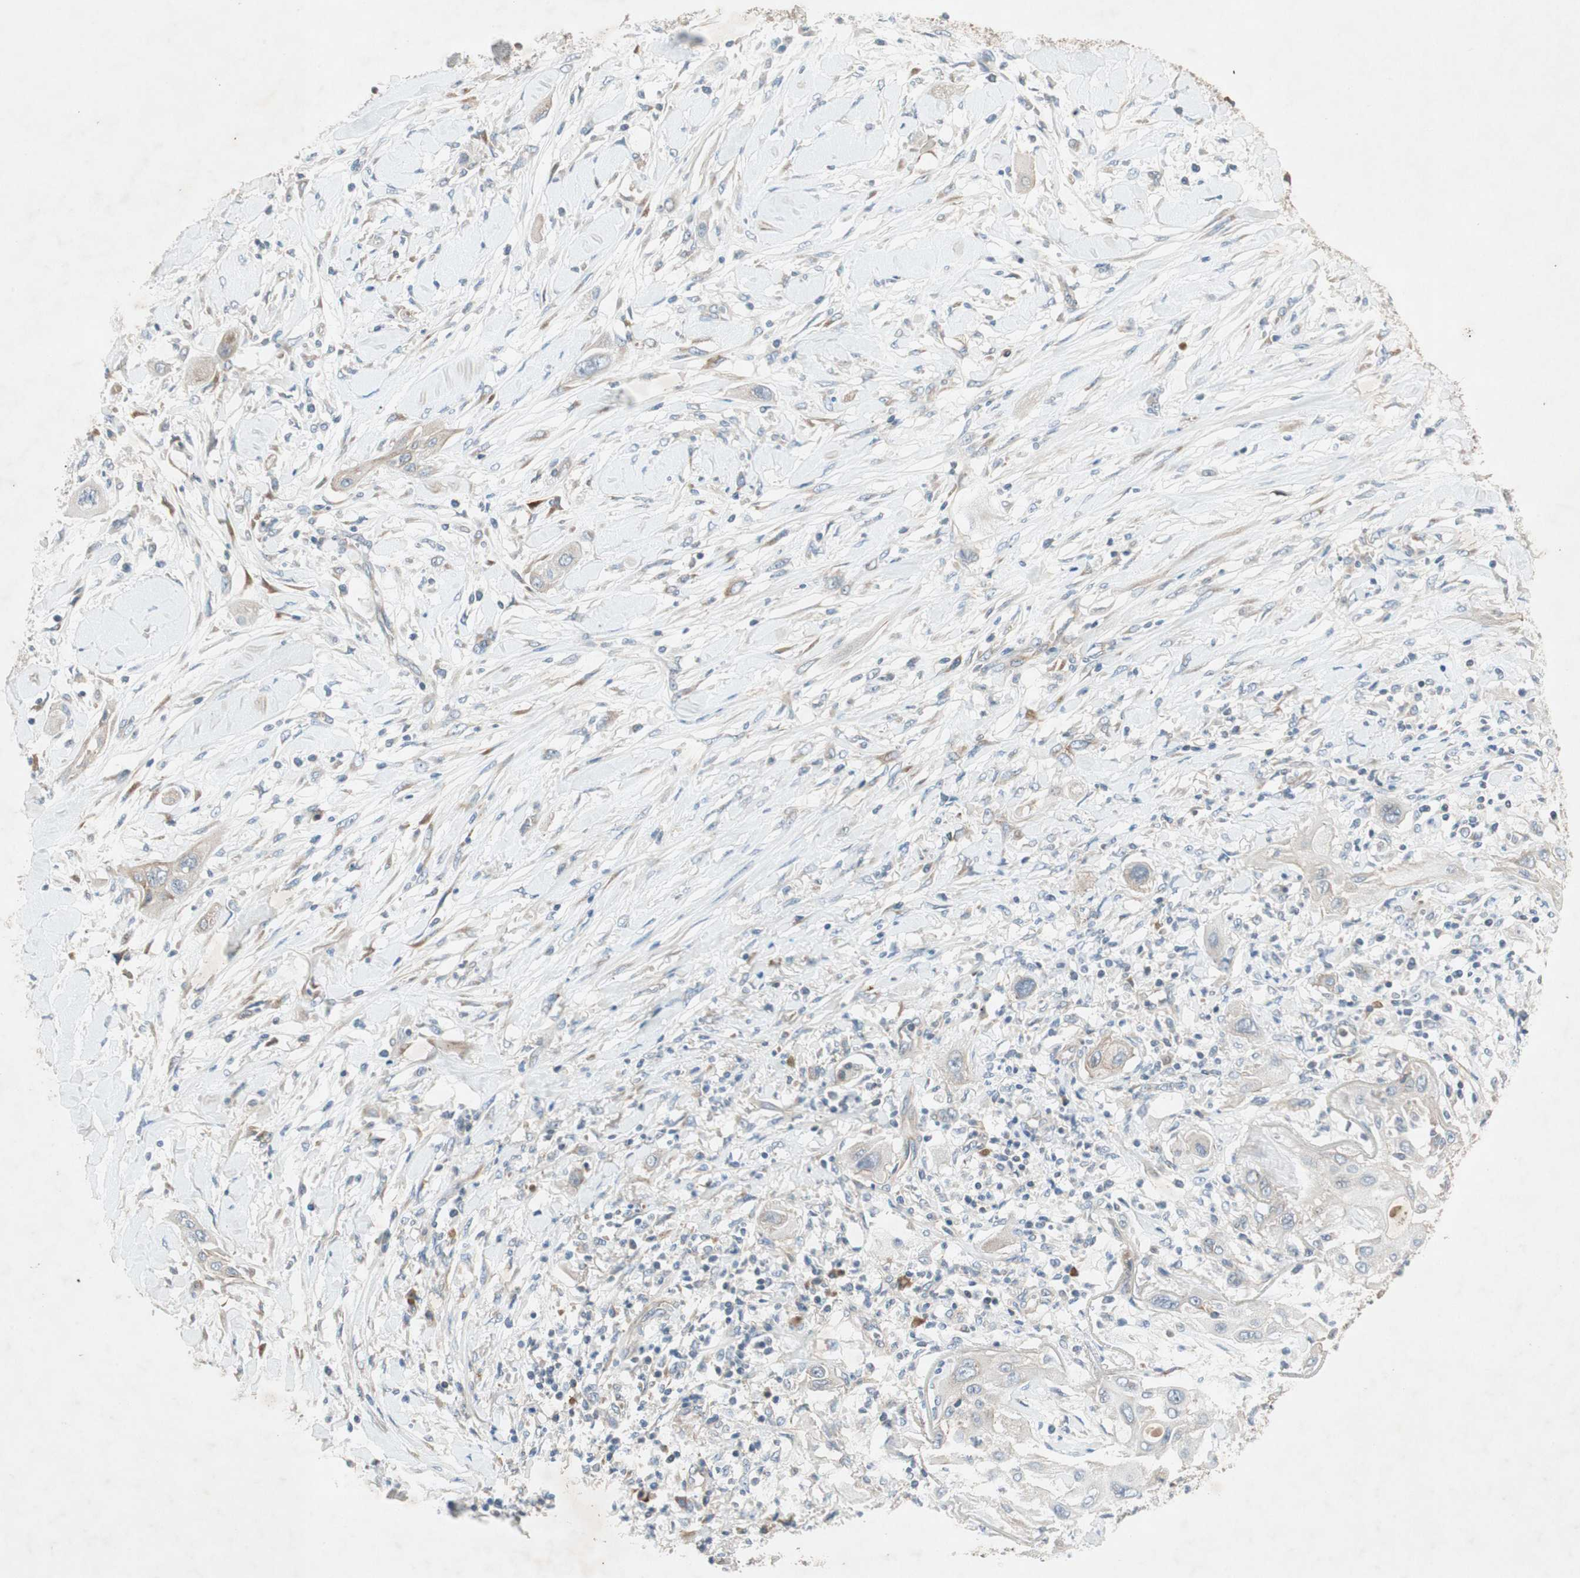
{"staining": {"intensity": "weak", "quantity": "25%-75%", "location": "cytoplasmic/membranous"}, "tissue": "lung cancer", "cell_type": "Tumor cells", "image_type": "cancer", "snomed": [{"axis": "morphology", "description": "Squamous cell carcinoma, NOS"}, {"axis": "topography", "description": "Lung"}], "caption": "Immunohistochemical staining of squamous cell carcinoma (lung) exhibits low levels of weak cytoplasmic/membranous positivity in approximately 25%-75% of tumor cells. (DAB (3,3'-diaminobenzidine) IHC, brown staining for protein, blue staining for nuclei).", "gene": "RPL23", "patient": {"sex": "female", "age": 47}}